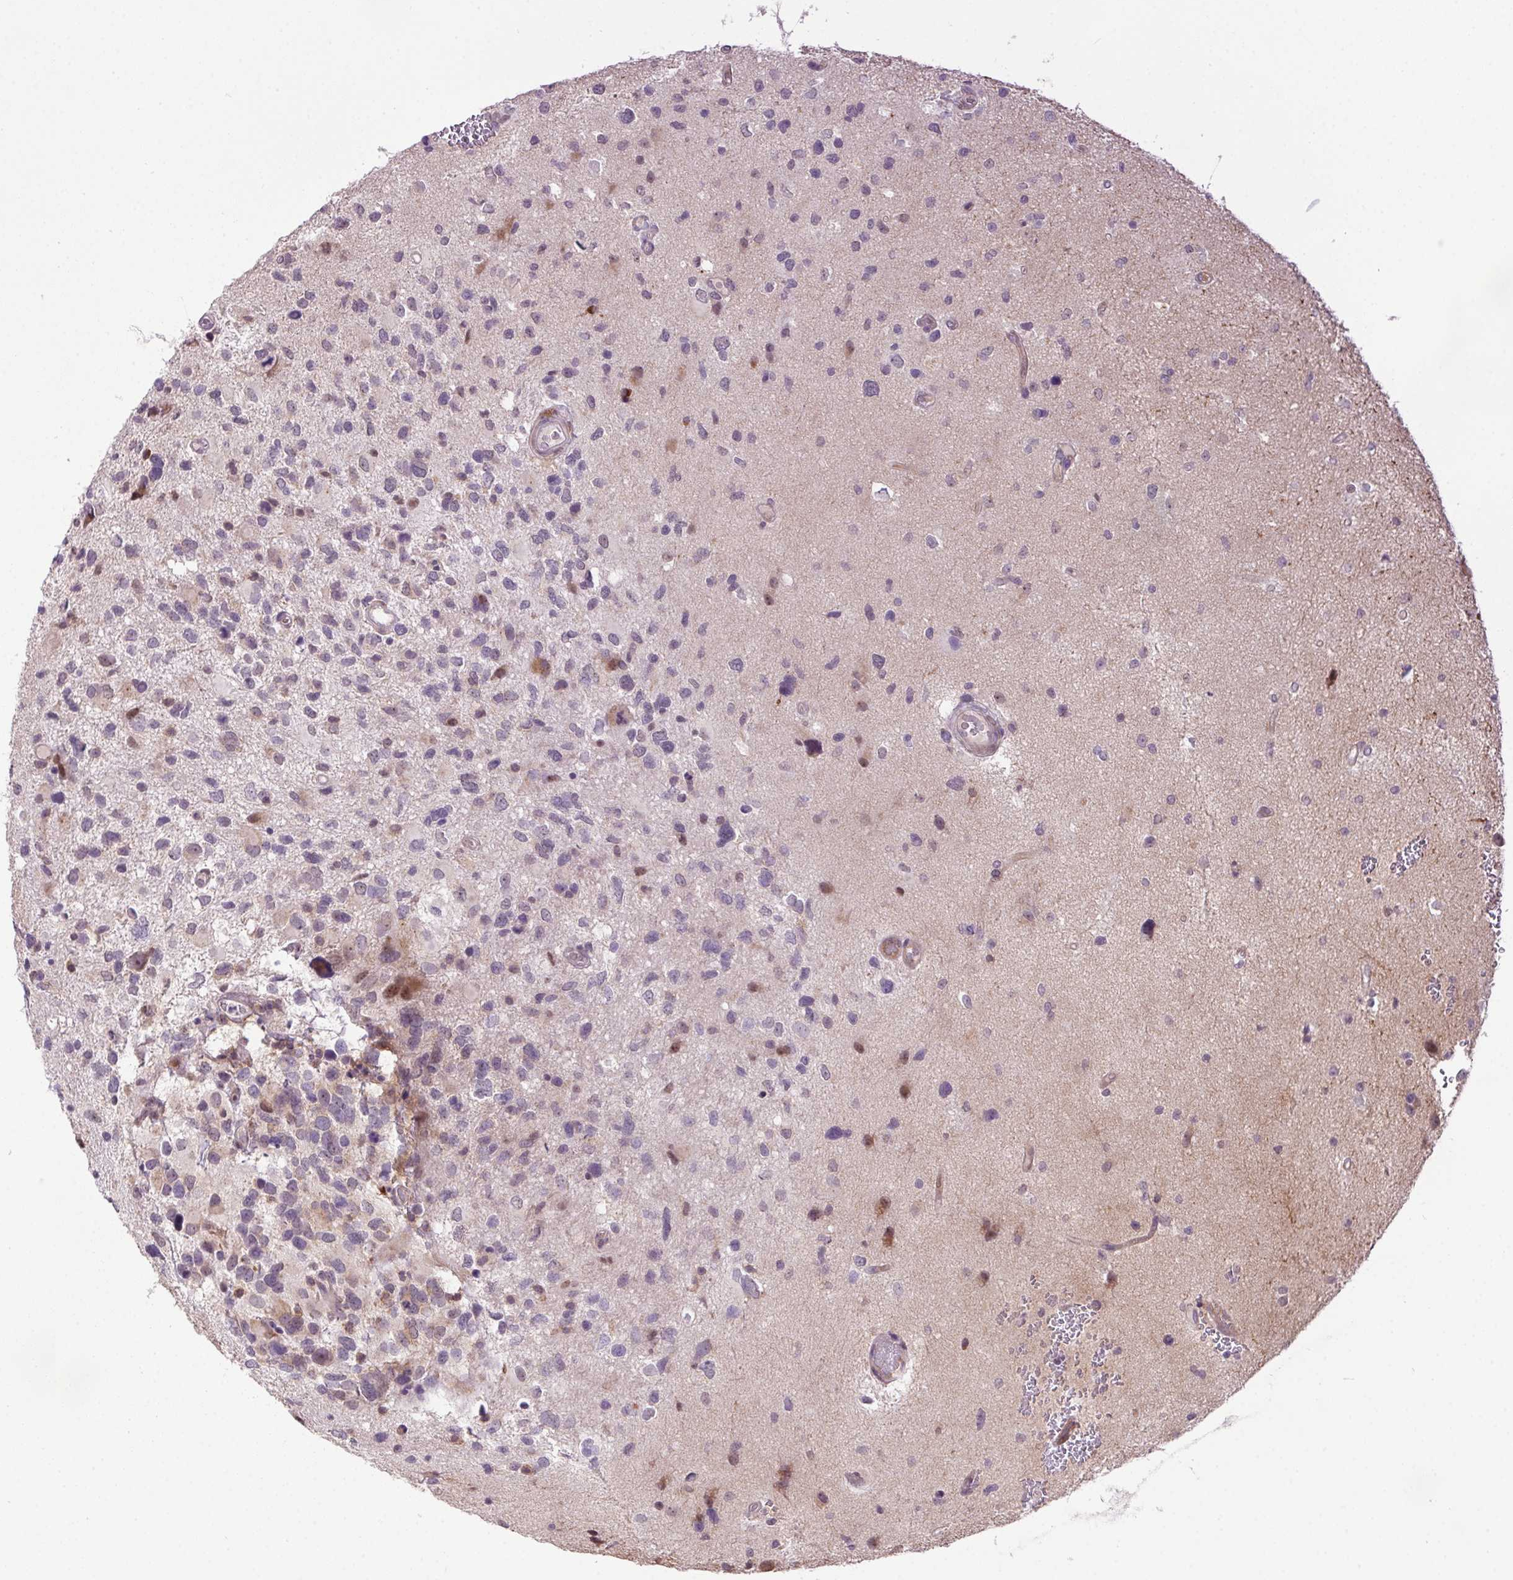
{"staining": {"intensity": "moderate", "quantity": "<25%", "location": "cytoplasmic/membranous,nuclear"}, "tissue": "glioma", "cell_type": "Tumor cells", "image_type": "cancer", "snomed": [{"axis": "morphology", "description": "Glioma, malignant, Low grade"}, {"axis": "topography", "description": "Brain"}], "caption": "Malignant low-grade glioma stained with immunohistochemistry (IHC) demonstrates moderate cytoplasmic/membranous and nuclear positivity in approximately <25% of tumor cells. The protein is stained brown, and the nuclei are stained in blue (DAB IHC with brightfield microscopy, high magnification).", "gene": "LRRTM1", "patient": {"sex": "female", "age": 32}}